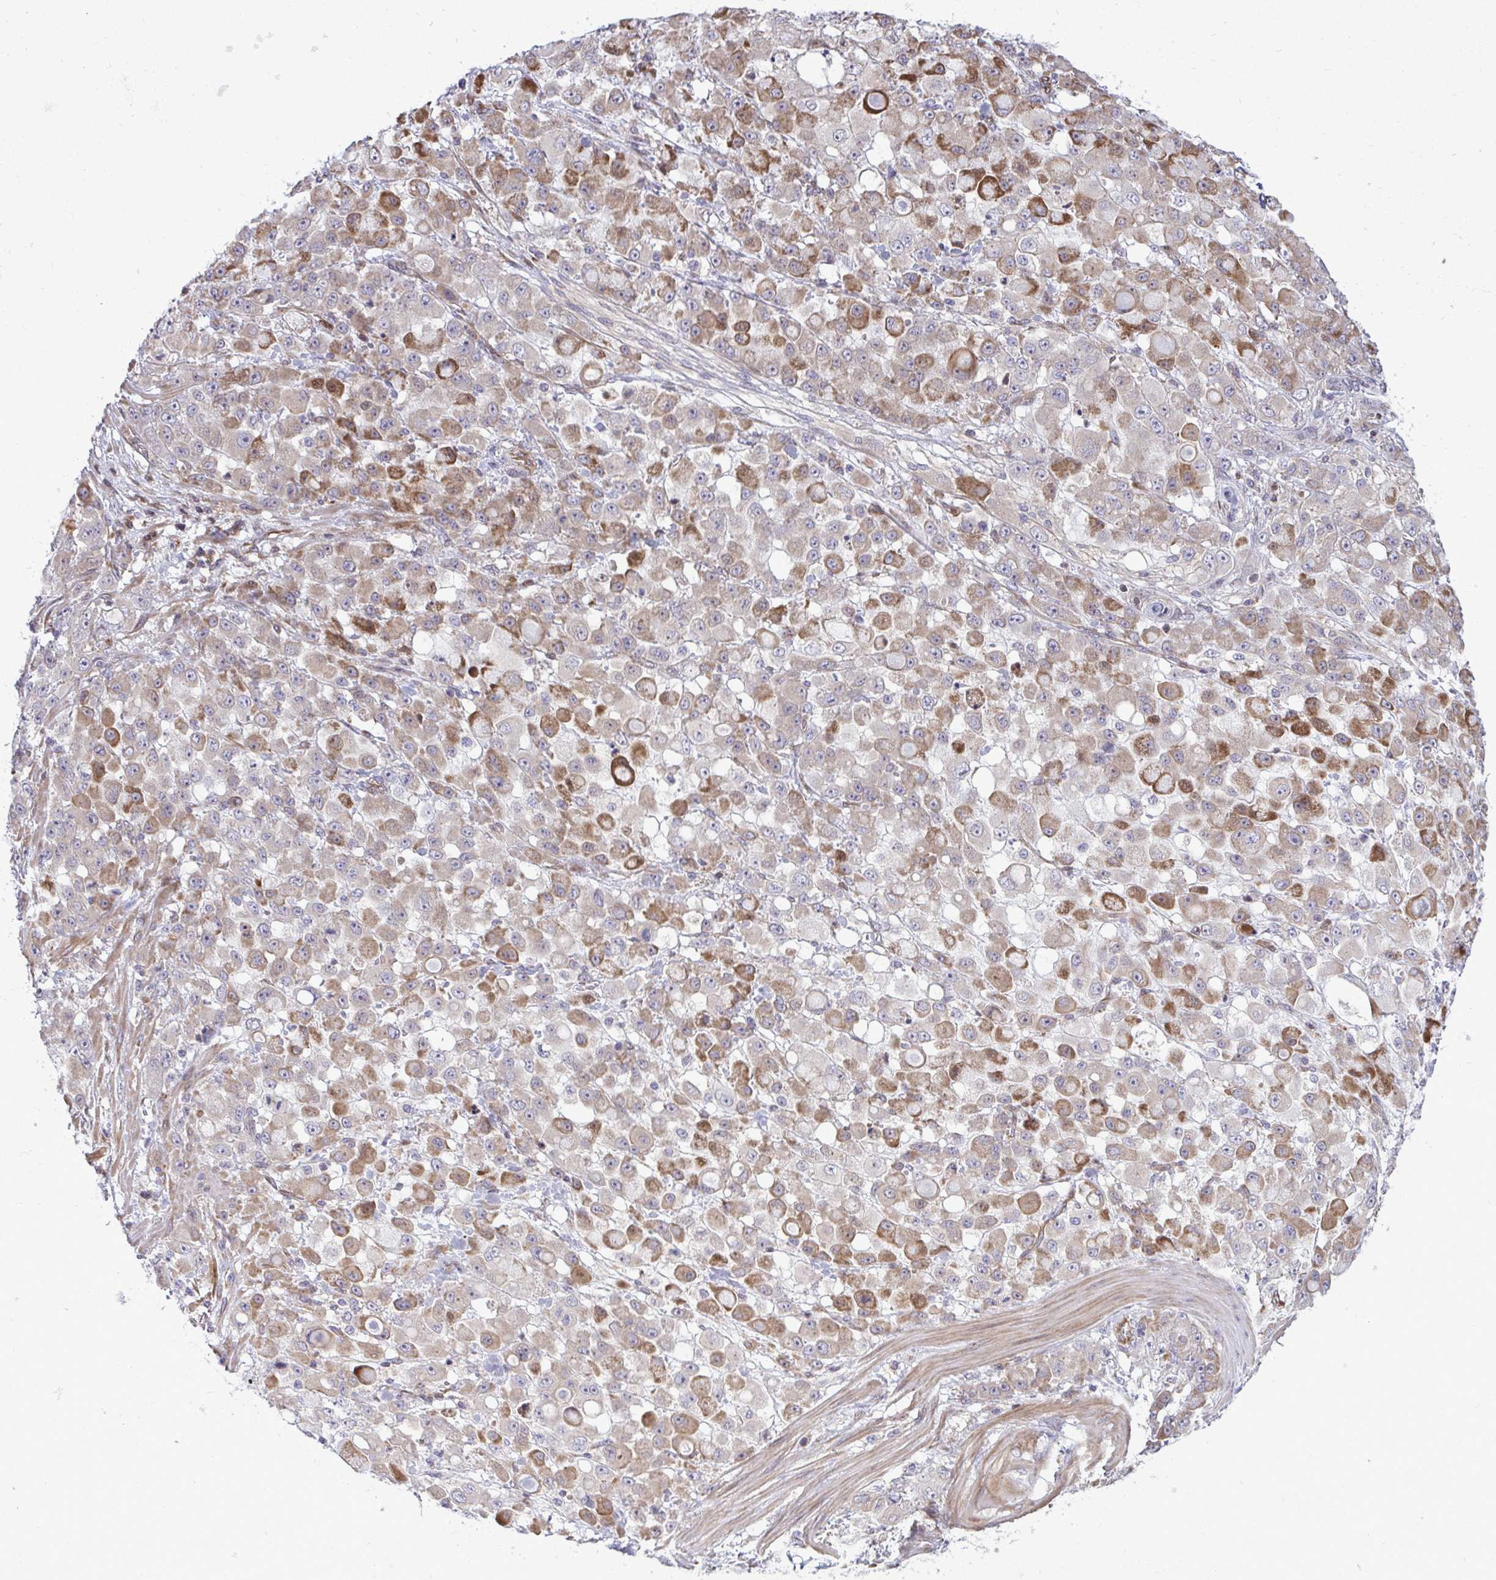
{"staining": {"intensity": "moderate", "quantity": "25%-75%", "location": "cytoplasmic/membranous"}, "tissue": "stomach cancer", "cell_type": "Tumor cells", "image_type": "cancer", "snomed": [{"axis": "morphology", "description": "Adenocarcinoma, NOS"}, {"axis": "topography", "description": "Stomach"}], "caption": "Immunohistochemistry (IHC) of stomach adenocarcinoma shows medium levels of moderate cytoplasmic/membranous expression in approximately 25%-75% of tumor cells.", "gene": "ZSCAN9", "patient": {"sex": "female", "age": 76}}